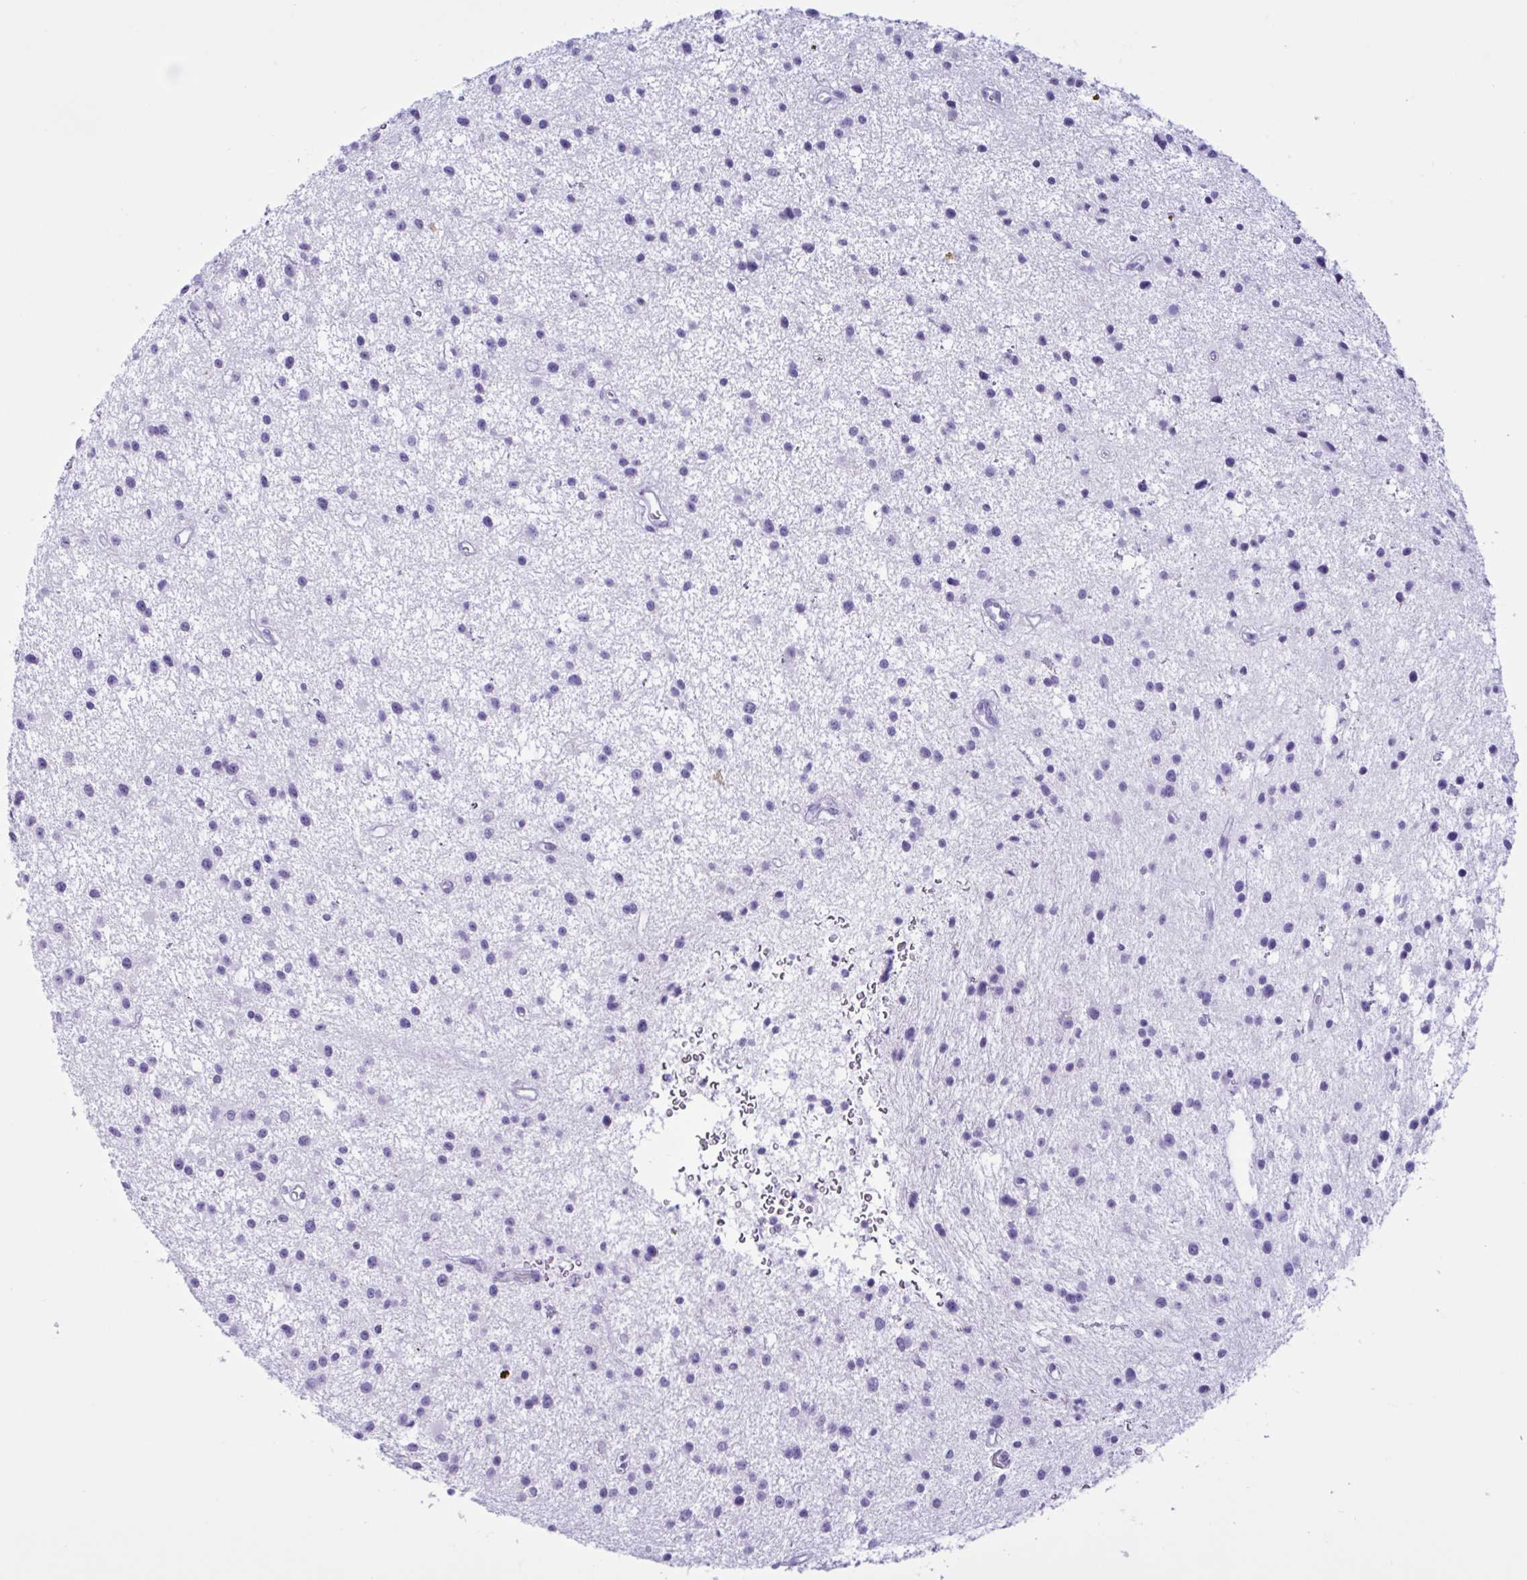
{"staining": {"intensity": "negative", "quantity": "none", "location": "none"}, "tissue": "glioma", "cell_type": "Tumor cells", "image_type": "cancer", "snomed": [{"axis": "morphology", "description": "Glioma, malignant, Low grade"}, {"axis": "topography", "description": "Brain"}], "caption": "Low-grade glioma (malignant) was stained to show a protein in brown. There is no significant positivity in tumor cells. Brightfield microscopy of immunohistochemistry stained with DAB (brown) and hematoxylin (blue), captured at high magnification.", "gene": "MRGPRG", "patient": {"sex": "male", "age": 43}}